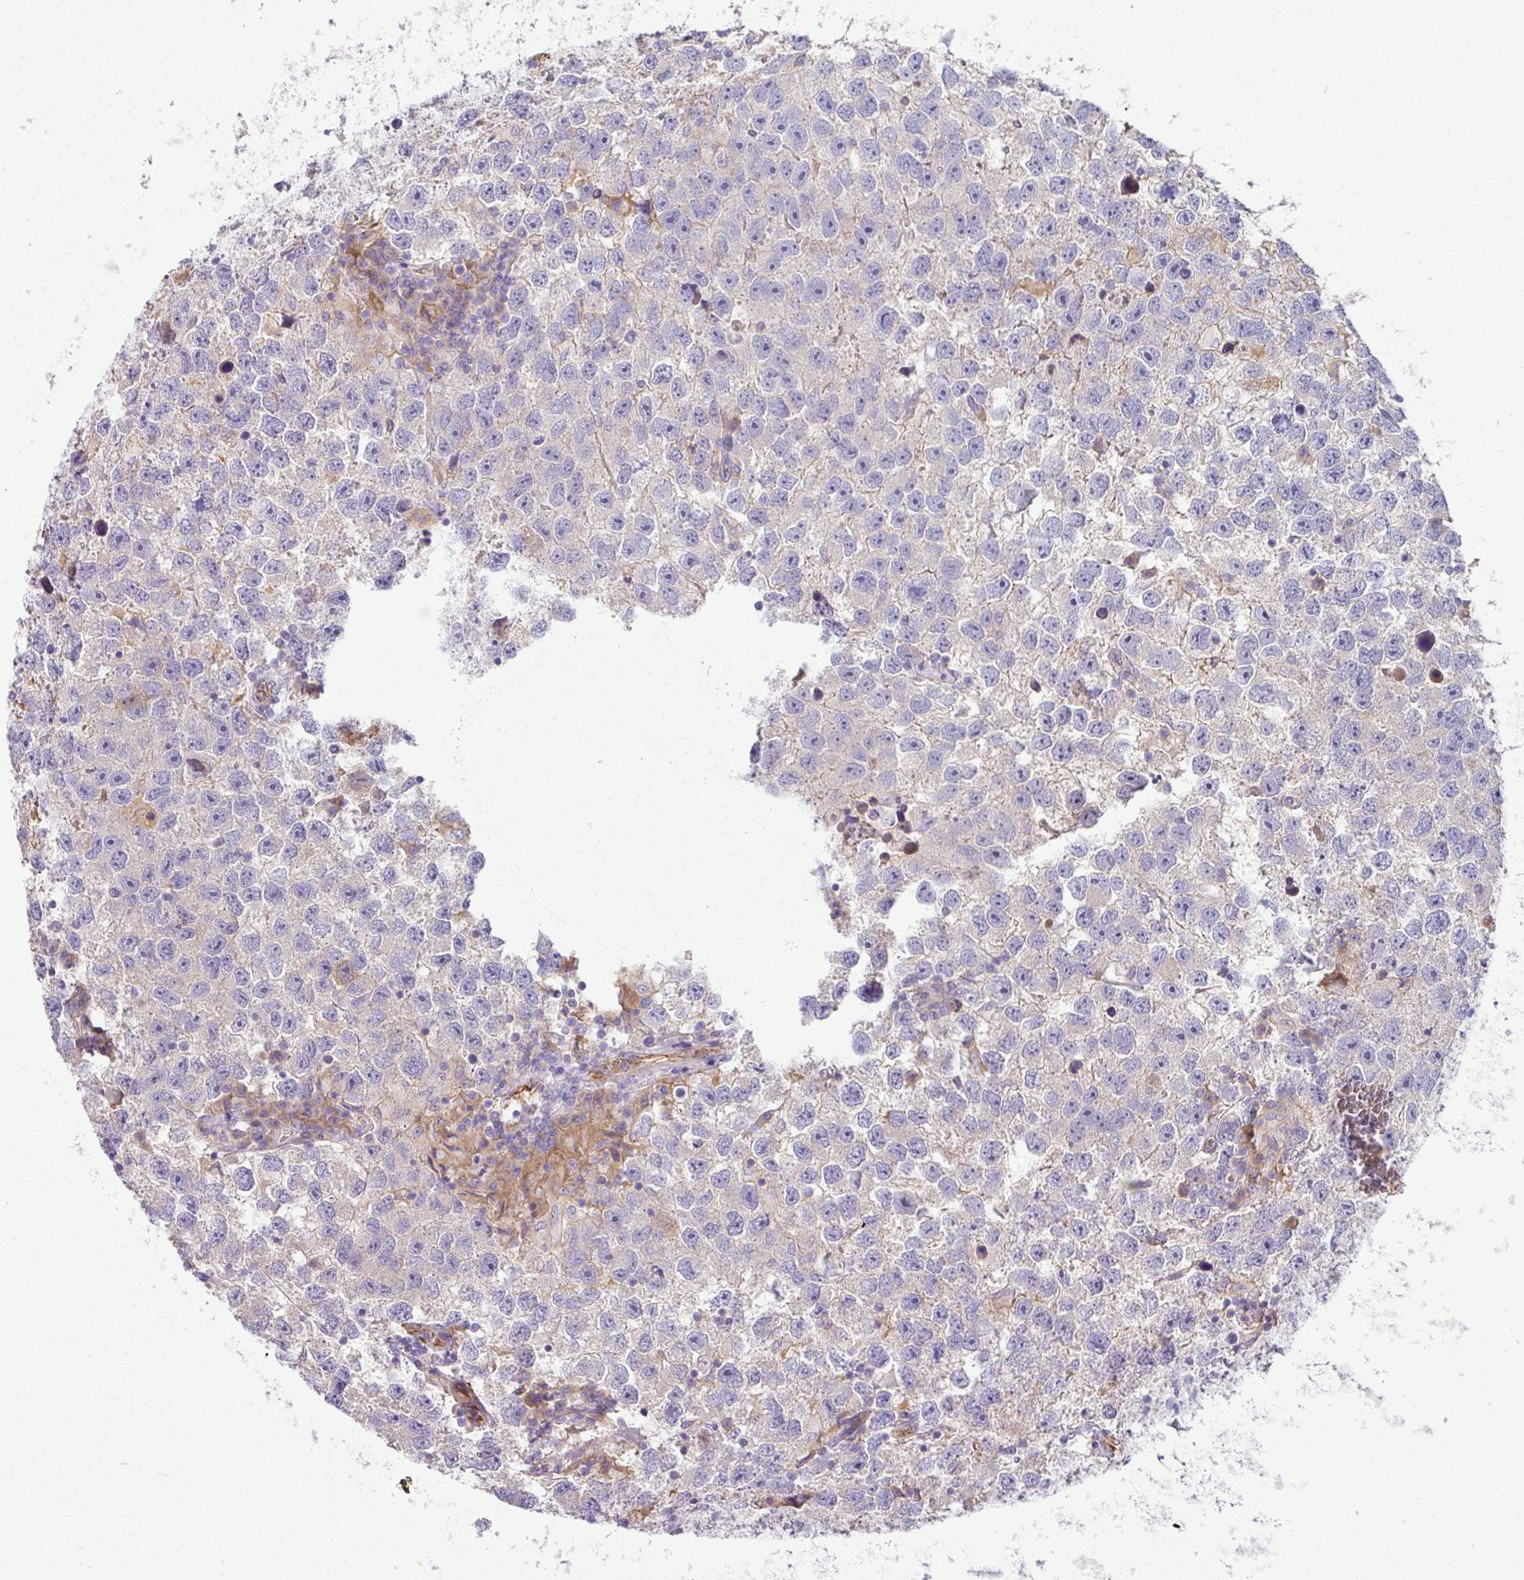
{"staining": {"intensity": "negative", "quantity": "none", "location": "none"}, "tissue": "testis cancer", "cell_type": "Tumor cells", "image_type": "cancer", "snomed": [{"axis": "morphology", "description": "Seminoma, NOS"}, {"axis": "topography", "description": "Testis"}], "caption": "Immunohistochemical staining of human testis cancer (seminoma) shows no significant positivity in tumor cells.", "gene": "CRISP3", "patient": {"sex": "male", "age": 26}}